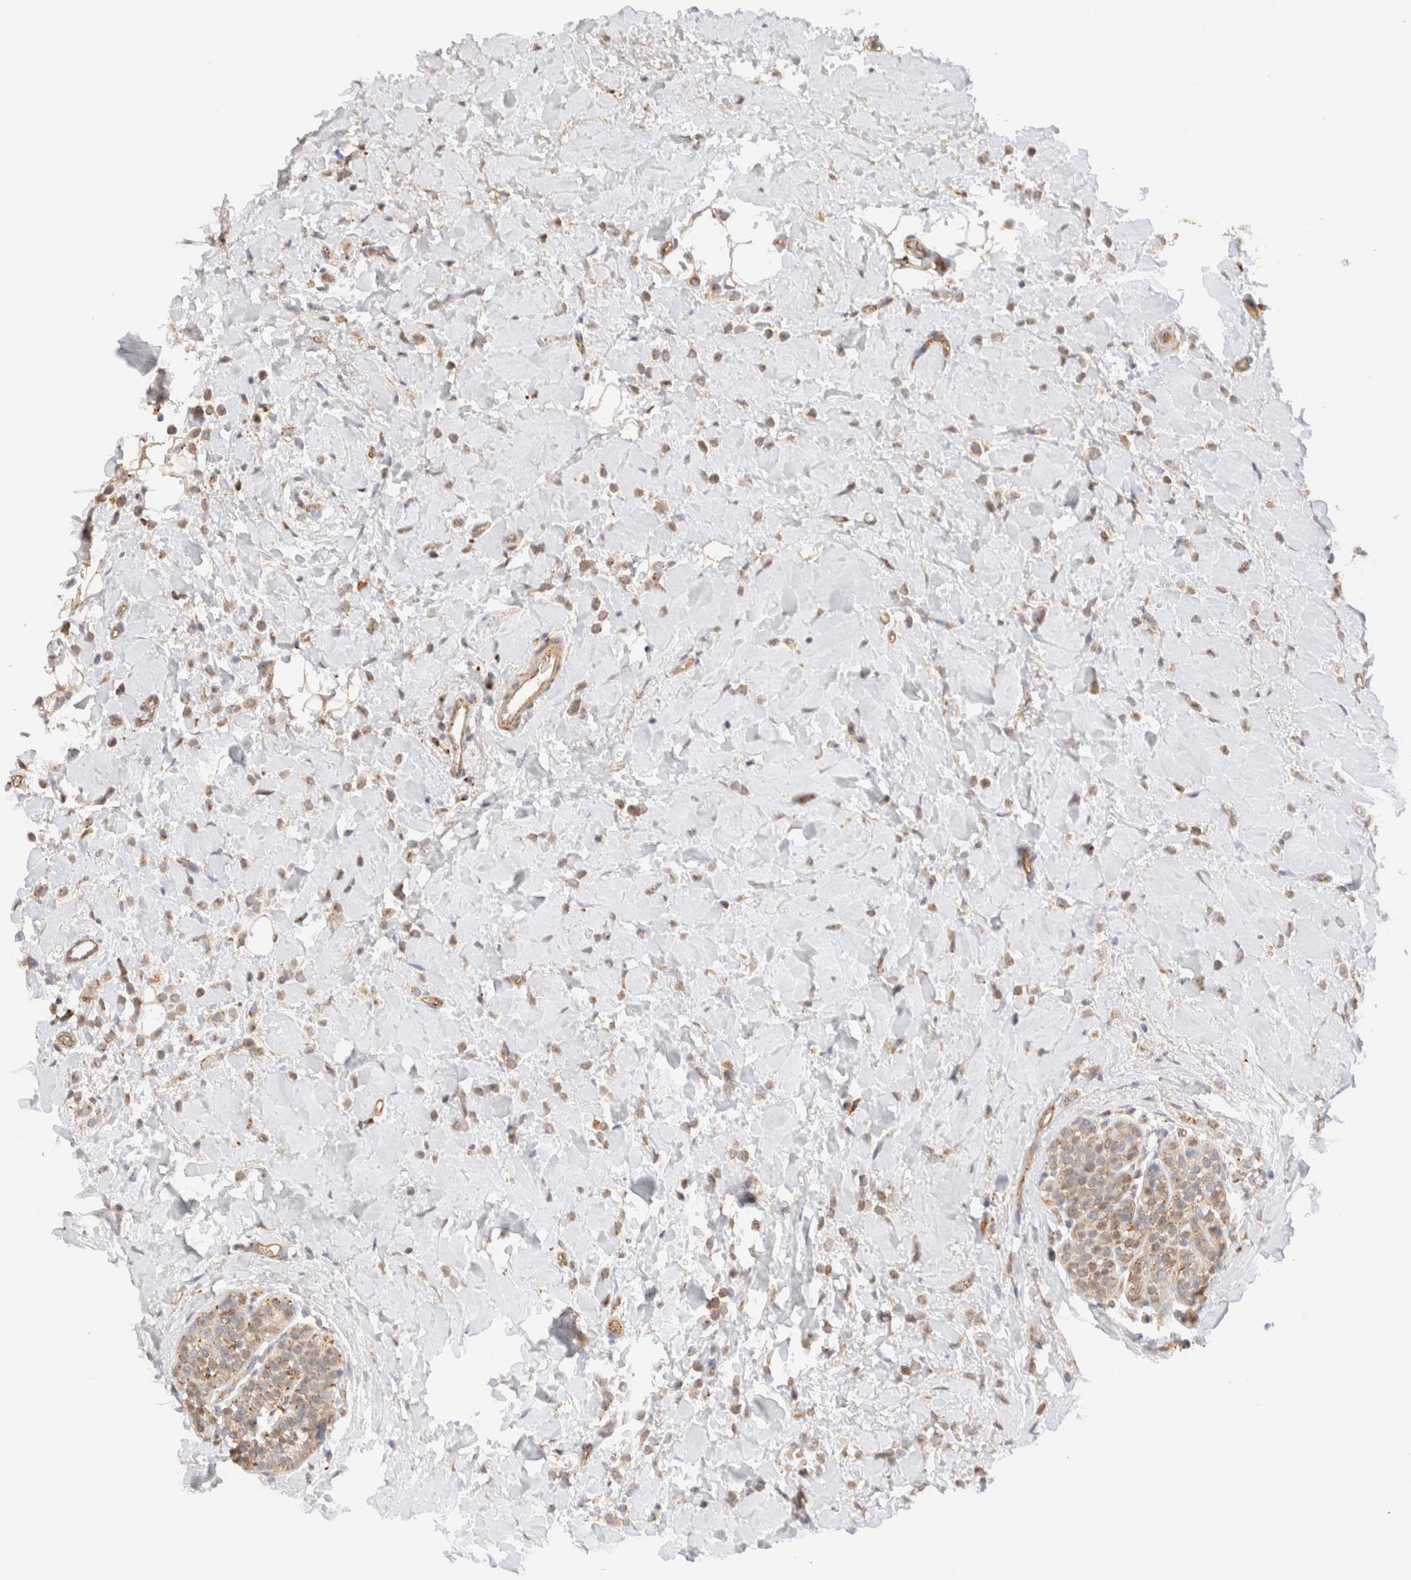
{"staining": {"intensity": "weak", "quantity": ">75%", "location": "cytoplasmic/membranous"}, "tissue": "breast cancer", "cell_type": "Tumor cells", "image_type": "cancer", "snomed": [{"axis": "morphology", "description": "Normal tissue, NOS"}, {"axis": "morphology", "description": "Lobular carcinoma"}, {"axis": "topography", "description": "Breast"}], "caption": "Immunohistochemical staining of breast cancer (lobular carcinoma) shows weak cytoplasmic/membranous protein positivity in about >75% of tumor cells.", "gene": "RABEPK", "patient": {"sex": "female", "age": 50}}